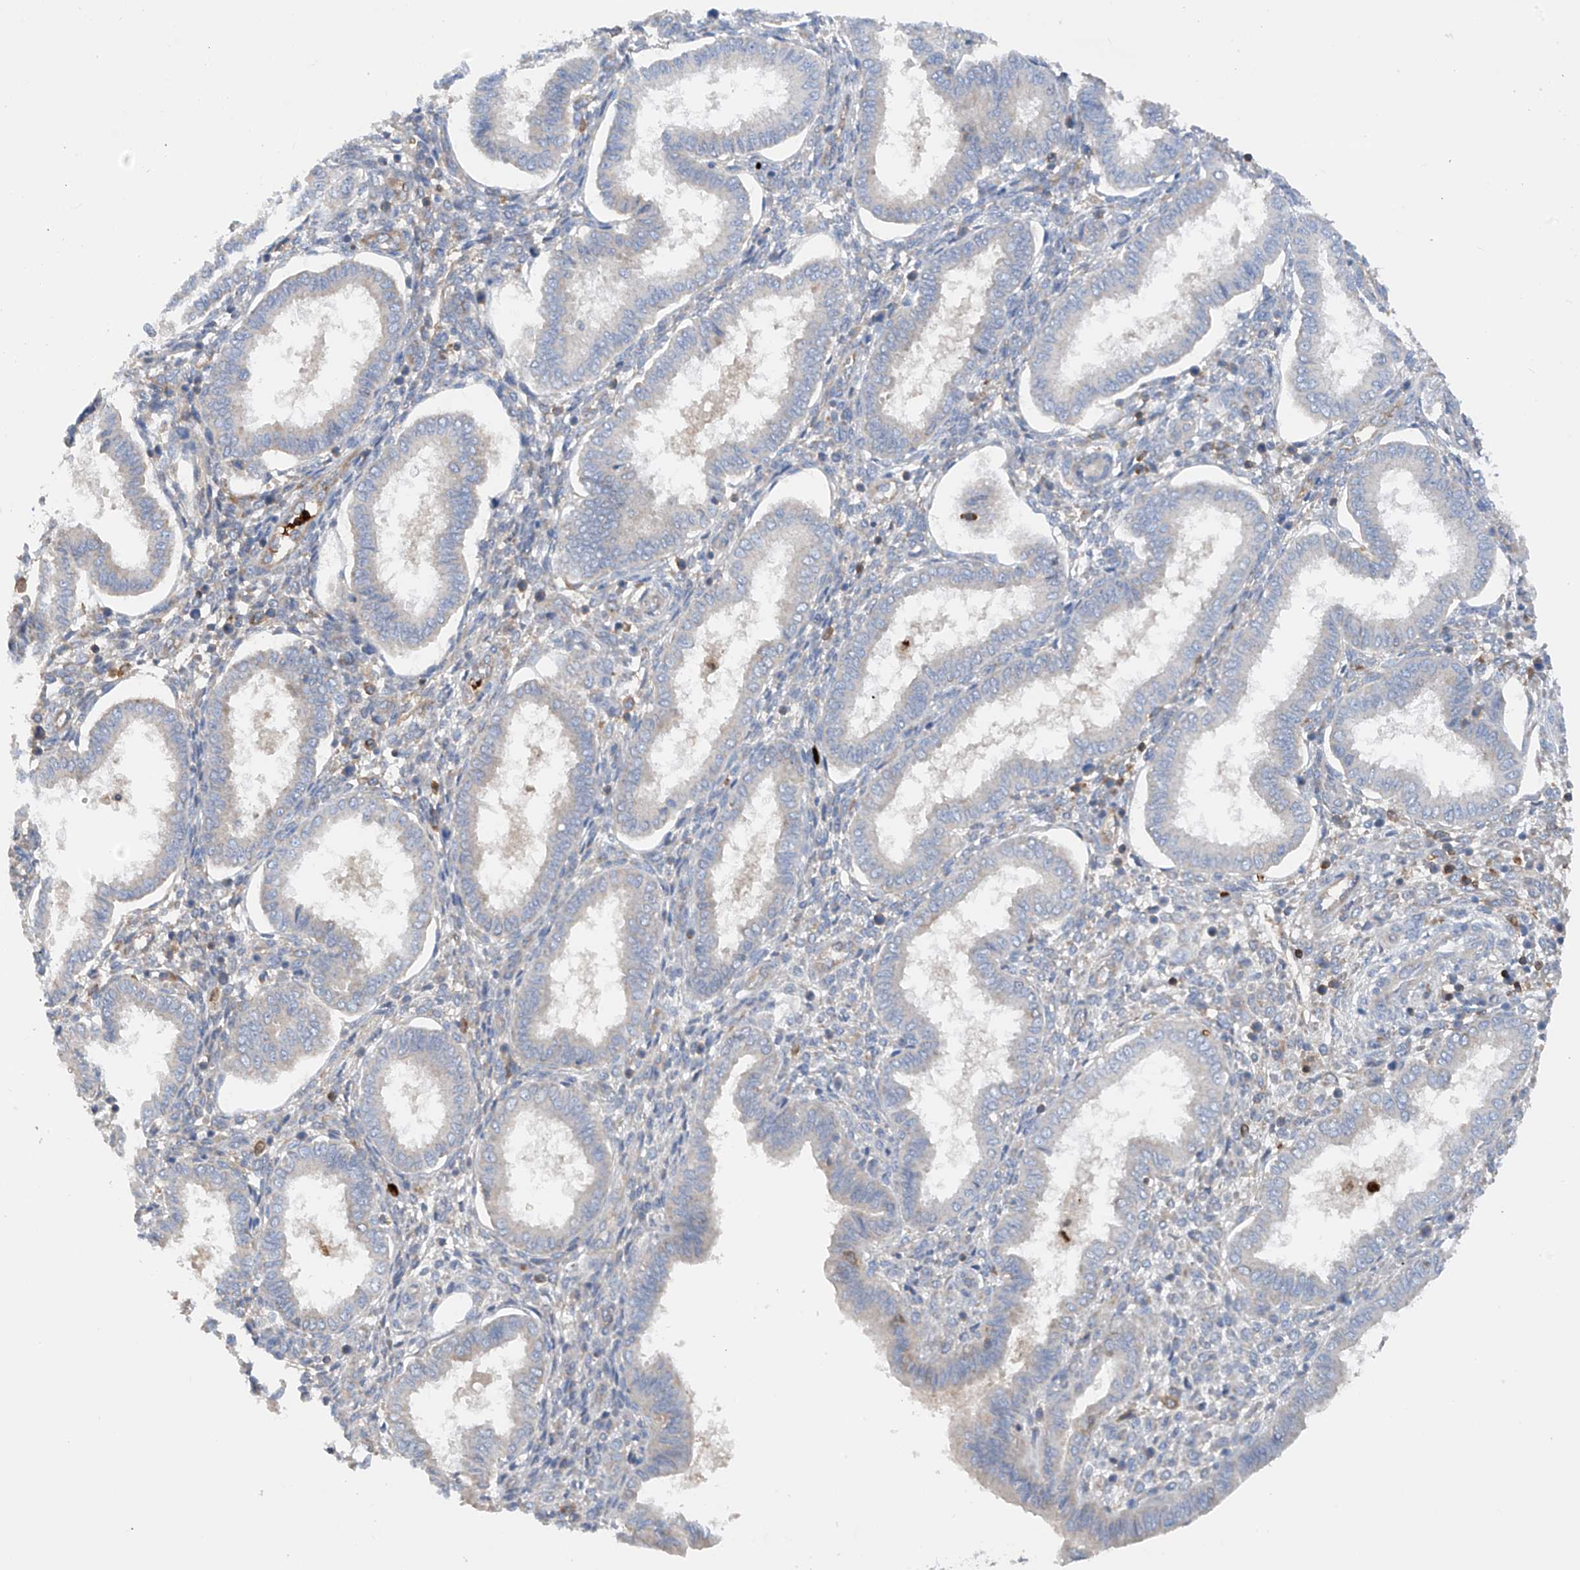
{"staining": {"intensity": "negative", "quantity": "none", "location": "none"}, "tissue": "endometrium", "cell_type": "Cells in endometrial stroma", "image_type": "normal", "snomed": [{"axis": "morphology", "description": "Normal tissue, NOS"}, {"axis": "topography", "description": "Endometrium"}], "caption": "High power microscopy histopathology image of an immunohistochemistry image of benign endometrium, revealing no significant positivity in cells in endometrial stroma. (IHC, brightfield microscopy, high magnification).", "gene": "PHACTR2", "patient": {"sex": "female", "age": 24}}